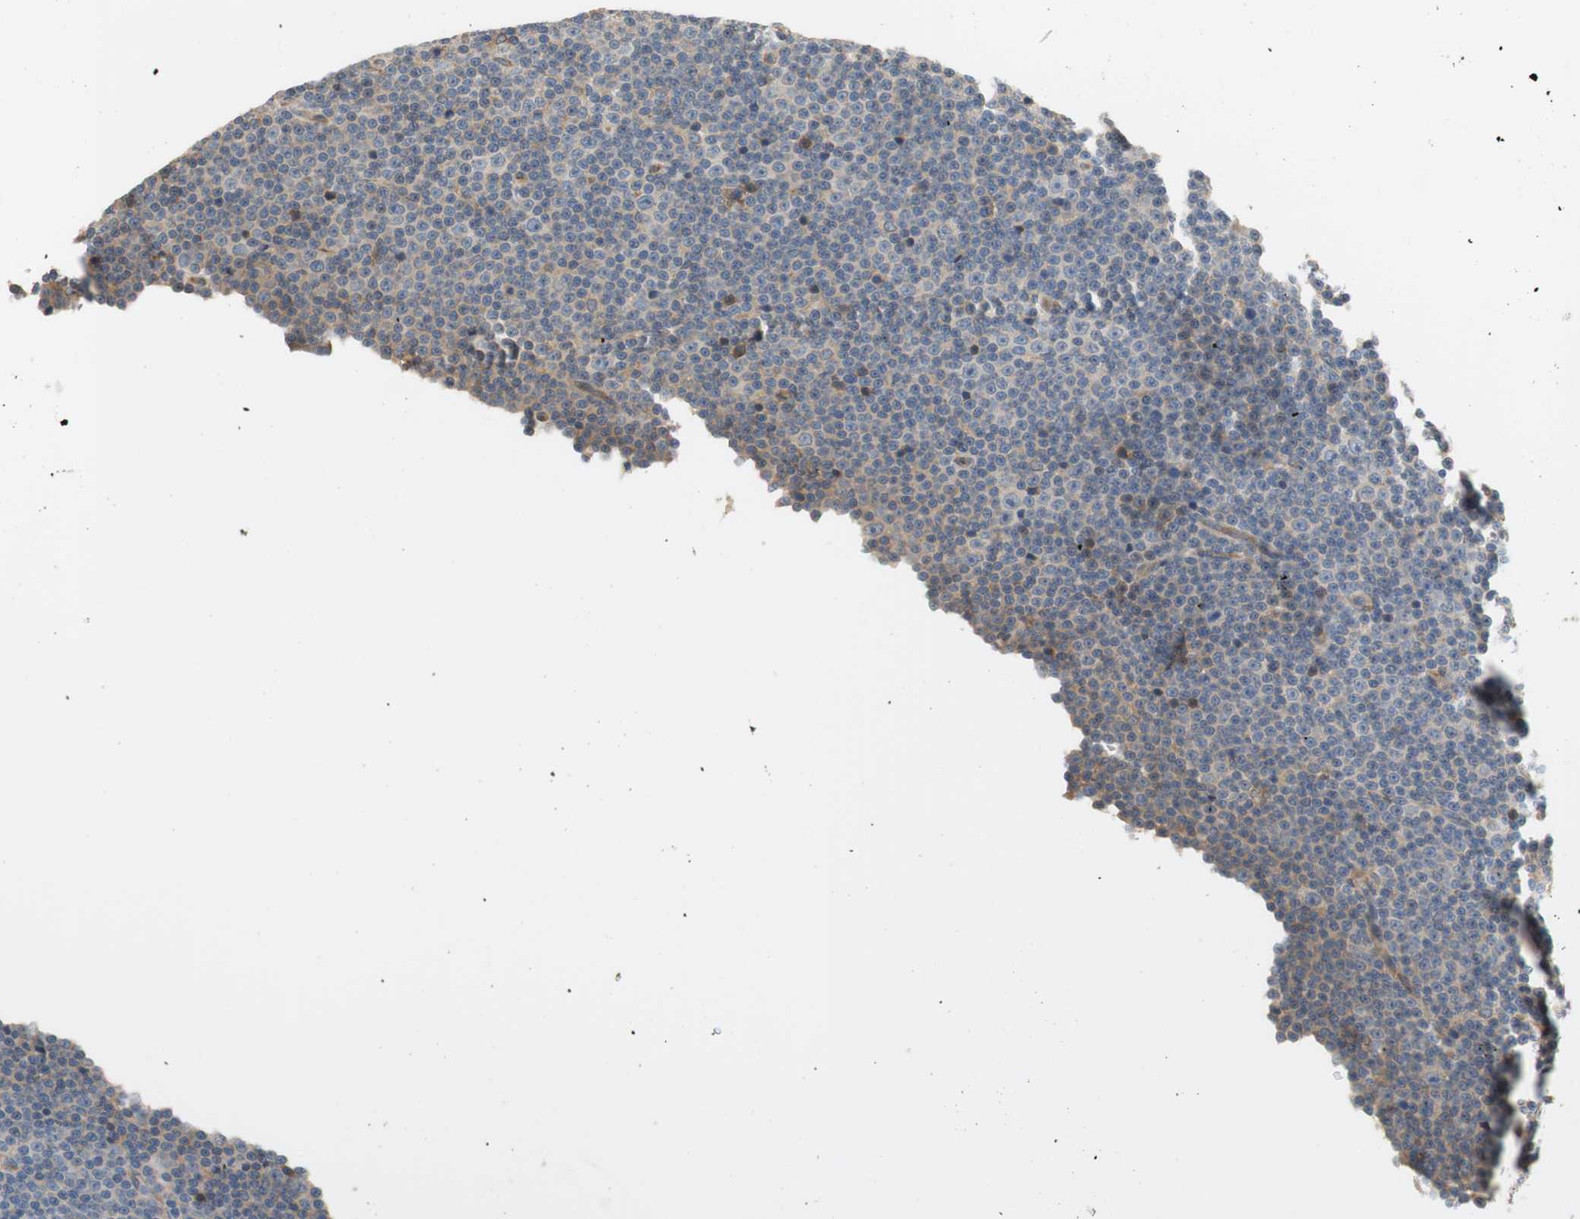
{"staining": {"intensity": "negative", "quantity": "none", "location": "none"}, "tissue": "lymphoma", "cell_type": "Tumor cells", "image_type": "cancer", "snomed": [{"axis": "morphology", "description": "Malignant lymphoma, non-Hodgkin's type, Low grade"}, {"axis": "topography", "description": "Lymph node"}], "caption": "Immunohistochemistry of malignant lymphoma, non-Hodgkin's type (low-grade) demonstrates no expression in tumor cells.", "gene": "C4A", "patient": {"sex": "female", "age": 67}}